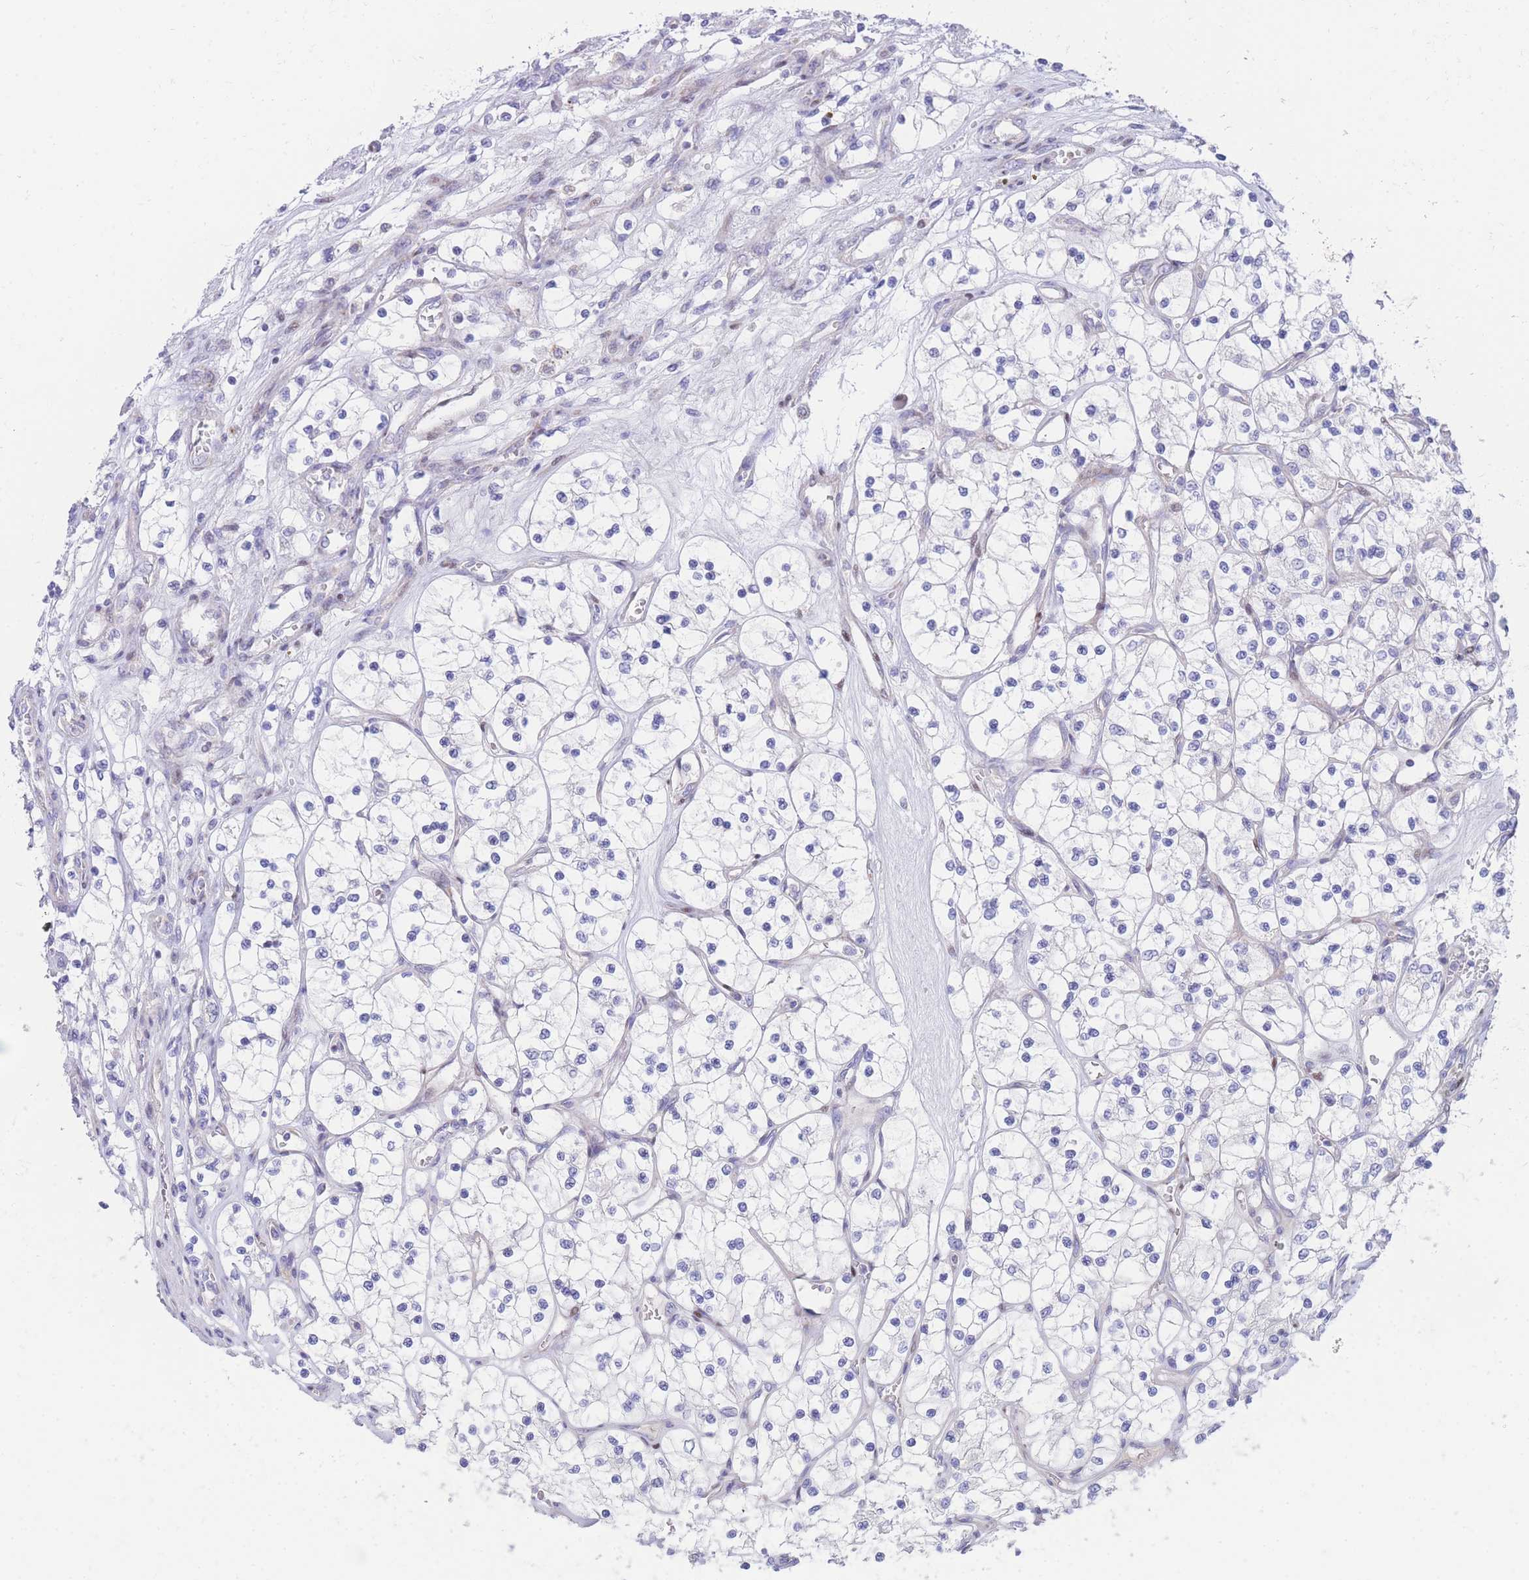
{"staining": {"intensity": "negative", "quantity": "none", "location": "none"}, "tissue": "renal cancer", "cell_type": "Tumor cells", "image_type": "cancer", "snomed": [{"axis": "morphology", "description": "Adenocarcinoma, NOS"}, {"axis": "topography", "description": "Kidney"}], "caption": "Renal cancer stained for a protein using IHC reveals no expression tumor cells.", "gene": "GPAM", "patient": {"sex": "female", "age": 69}}